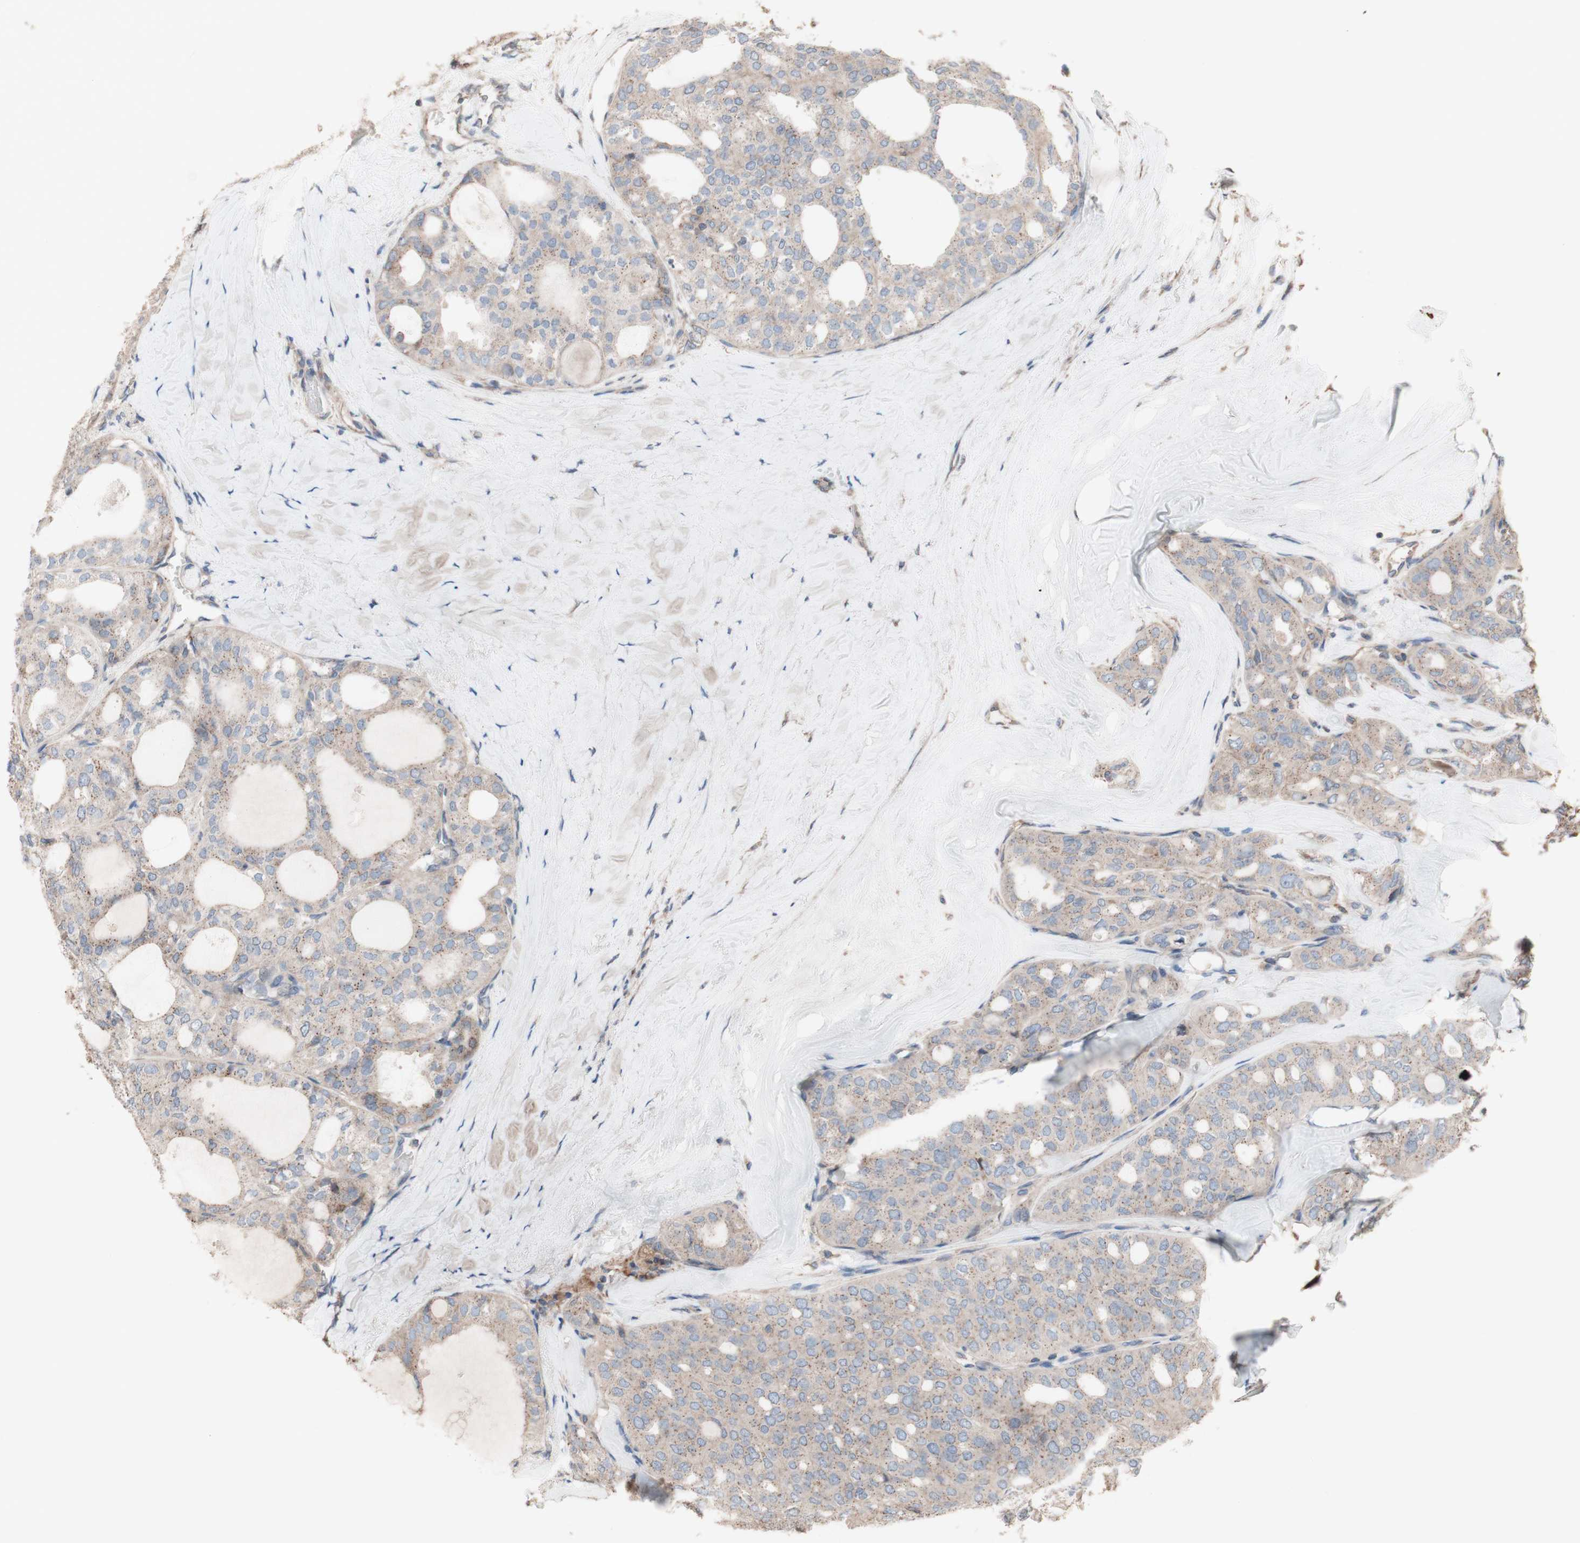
{"staining": {"intensity": "weak", "quantity": ">75%", "location": "cytoplasmic/membranous"}, "tissue": "thyroid cancer", "cell_type": "Tumor cells", "image_type": "cancer", "snomed": [{"axis": "morphology", "description": "Follicular adenoma carcinoma, NOS"}, {"axis": "topography", "description": "Thyroid gland"}], "caption": "Immunohistochemistry of human thyroid follicular adenoma carcinoma demonstrates low levels of weak cytoplasmic/membranous expression in about >75% of tumor cells.", "gene": "COPB1", "patient": {"sex": "male", "age": 75}}